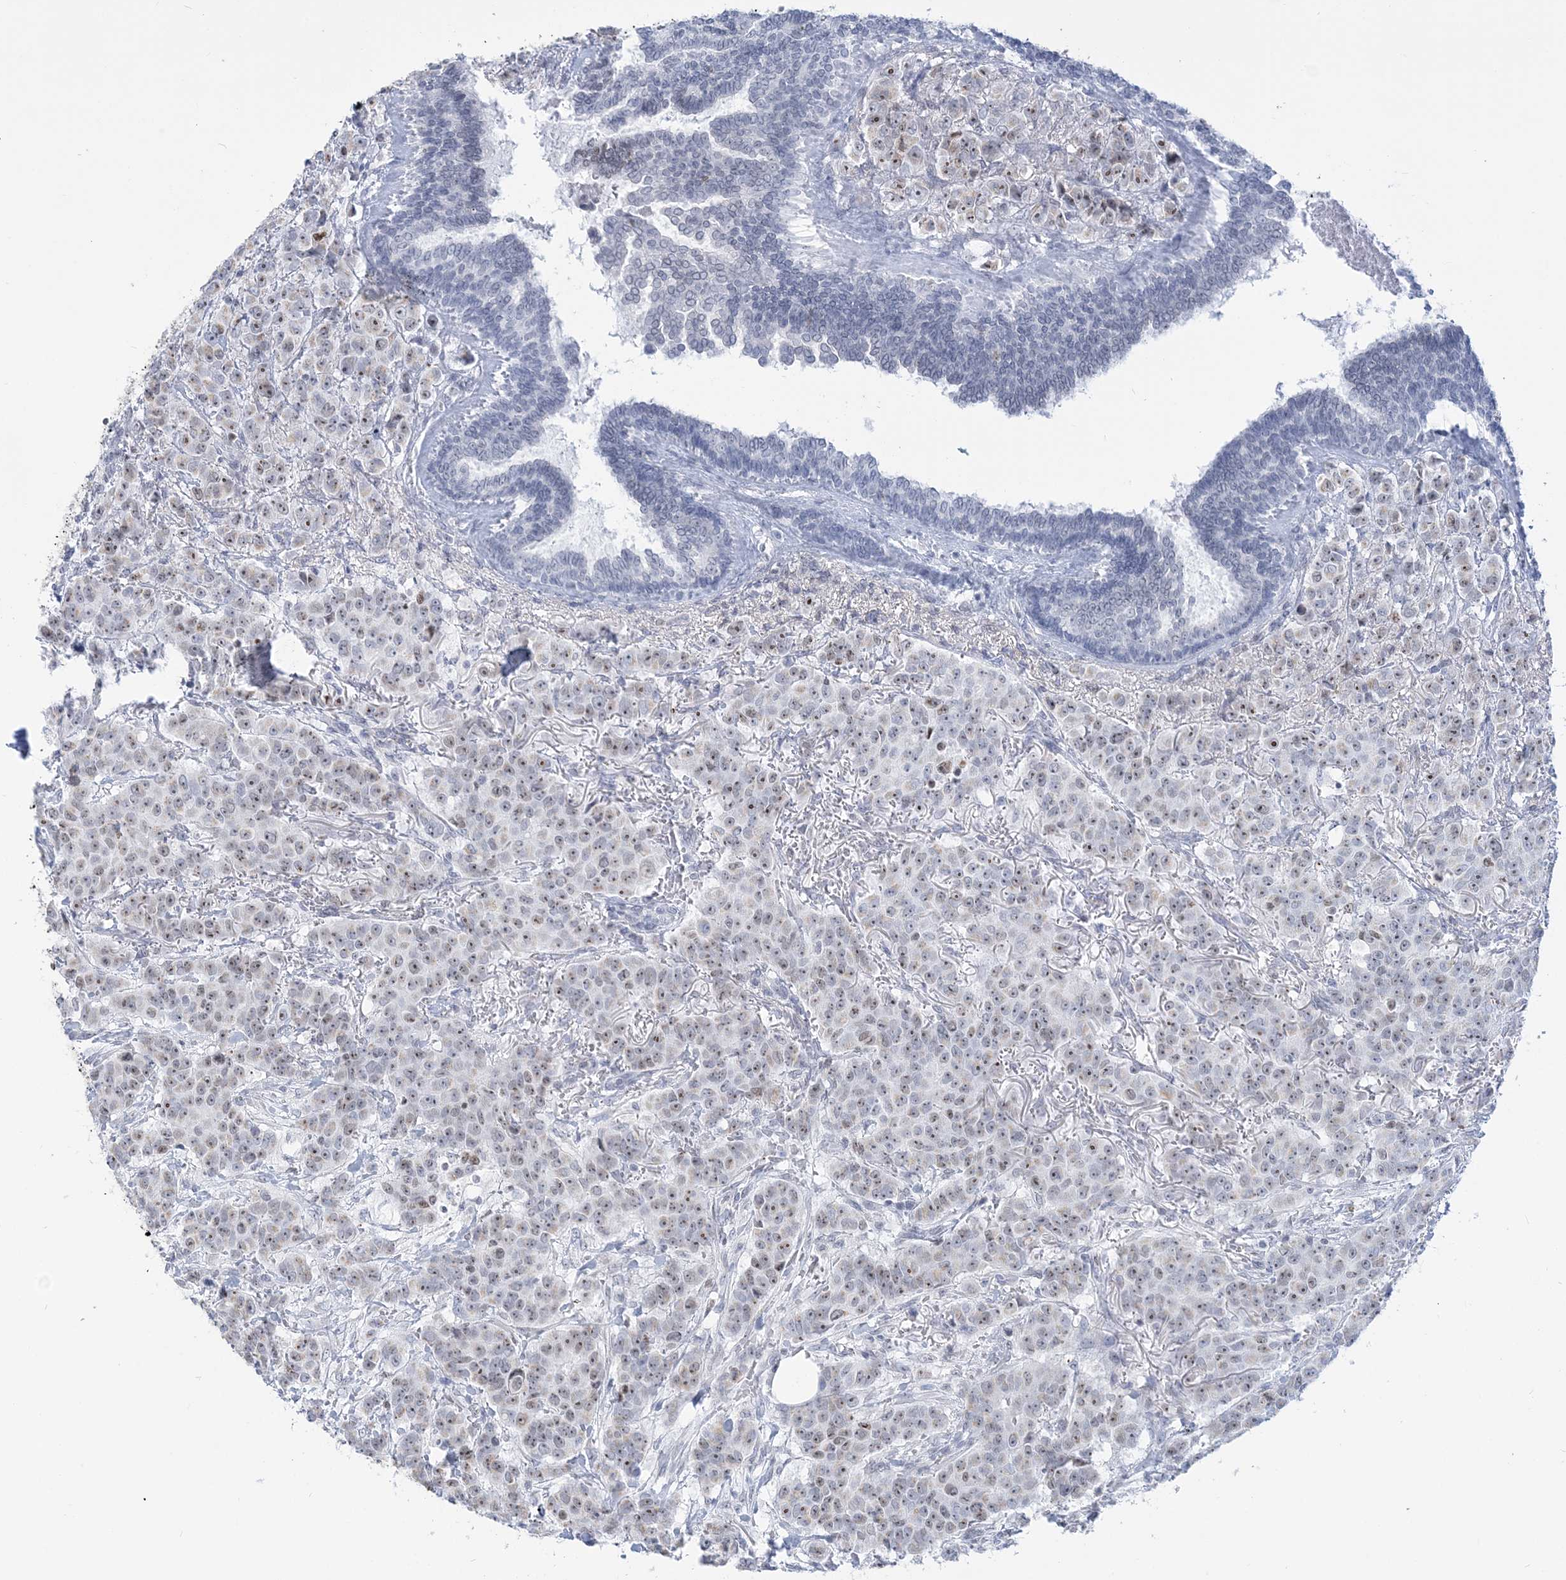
{"staining": {"intensity": "weak", "quantity": ">75%", "location": "nuclear"}, "tissue": "breast cancer", "cell_type": "Tumor cells", "image_type": "cancer", "snomed": [{"axis": "morphology", "description": "Duct carcinoma"}, {"axis": "topography", "description": "Breast"}], "caption": "IHC histopathology image of neoplastic tissue: human invasive ductal carcinoma (breast) stained using immunohistochemistry (IHC) displays low levels of weak protein expression localized specifically in the nuclear of tumor cells, appearing as a nuclear brown color.", "gene": "DDX21", "patient": {"sex": "female", "age": 40}}